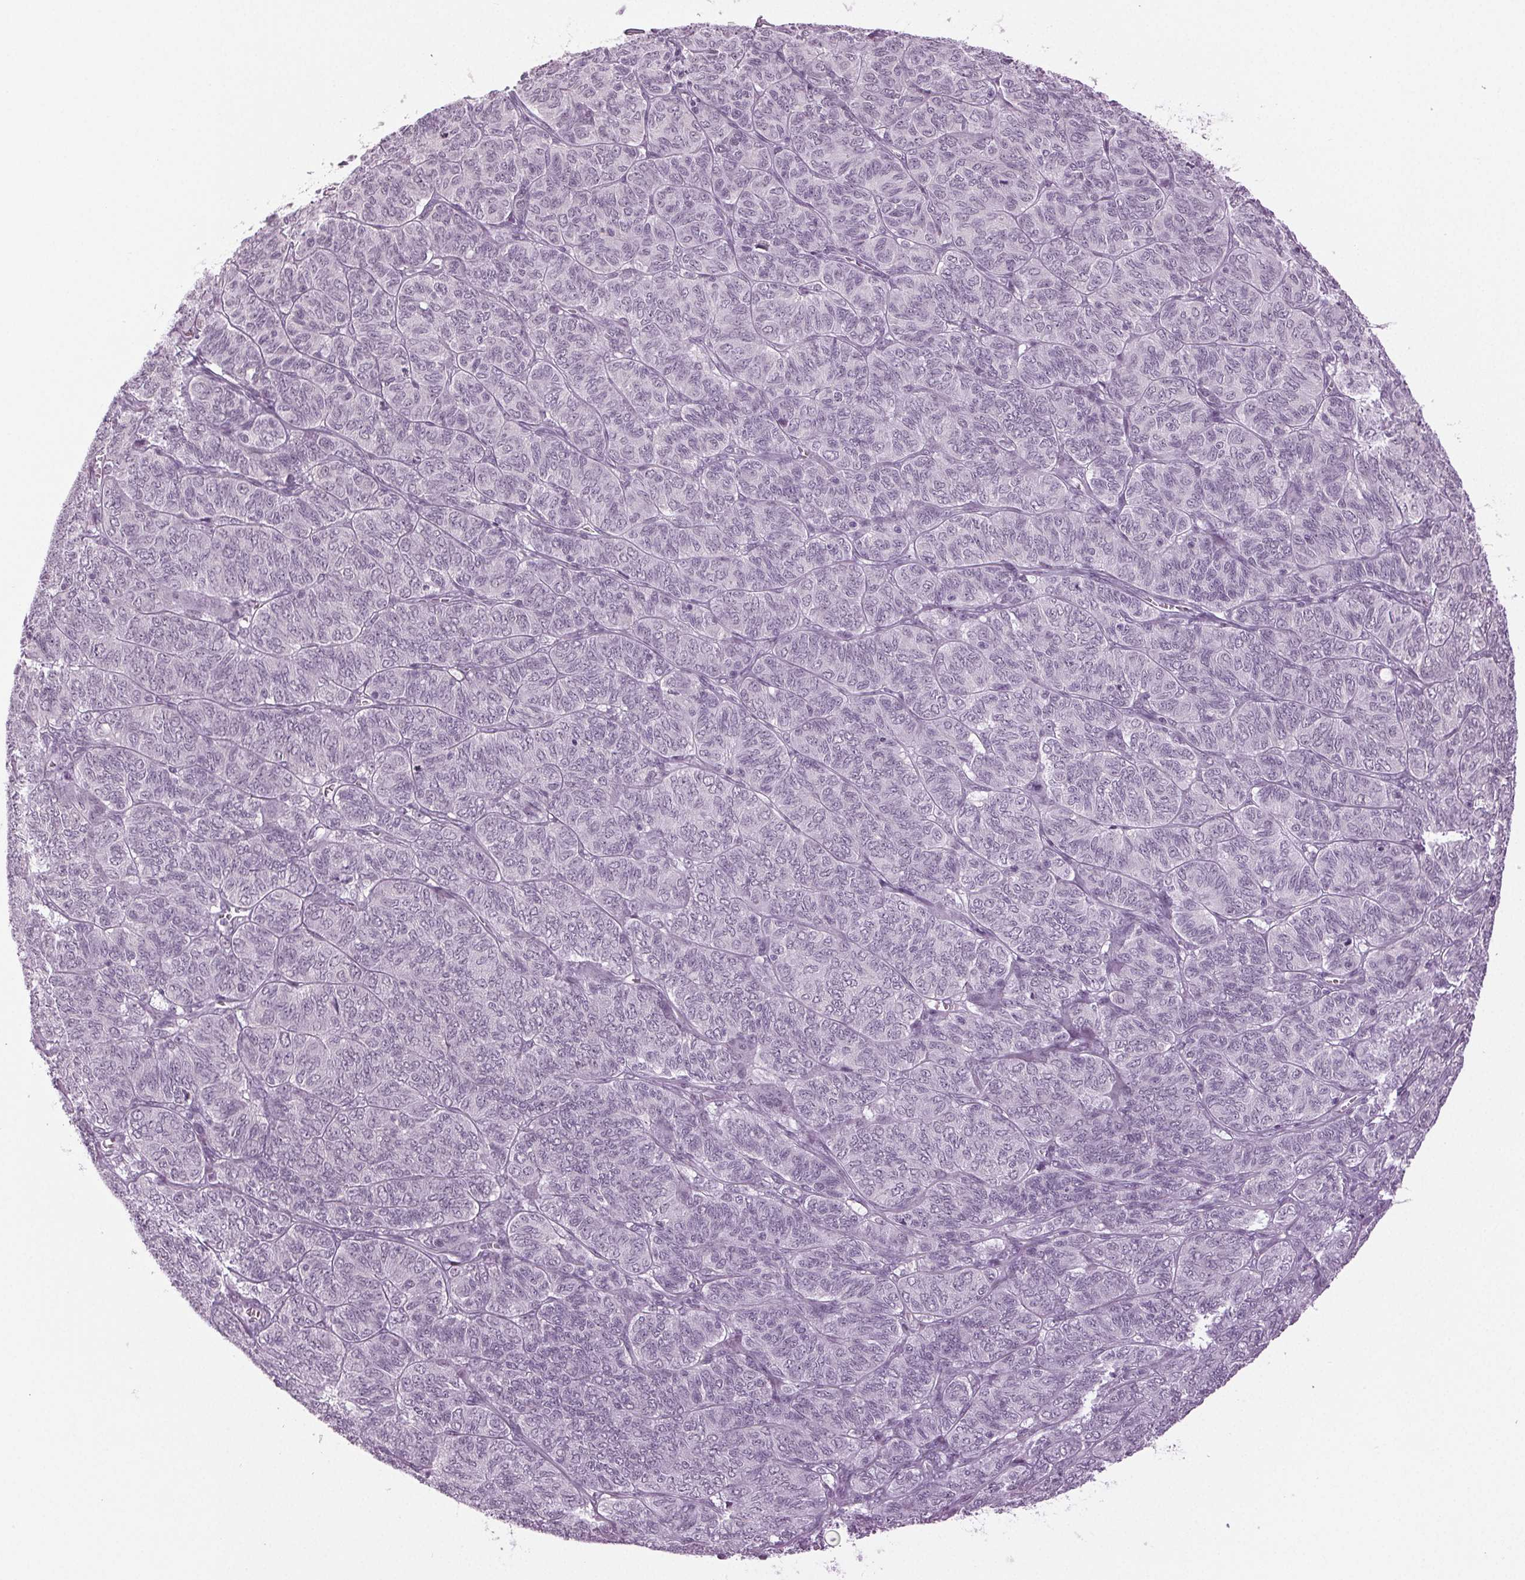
{"staining": {"intensity": "negative", "quantity": "none", "location": "none"}, "tissue": "ovarian cancer", "cell_type": "Tumor cells", "image_type": "cancer", "snomed": [{"axis": "morphology", "description": "Carcinoma, endometroid"}, {"axis": "topography", "description": "Ovary"}], "caption": "The immunohistochemistry (IHC) image has no significant expression in tumor cells of ovarian endometroid carcinoma tissue.", "gene": "DNAH12", "patient": {"sex": "female", "age": 80}}